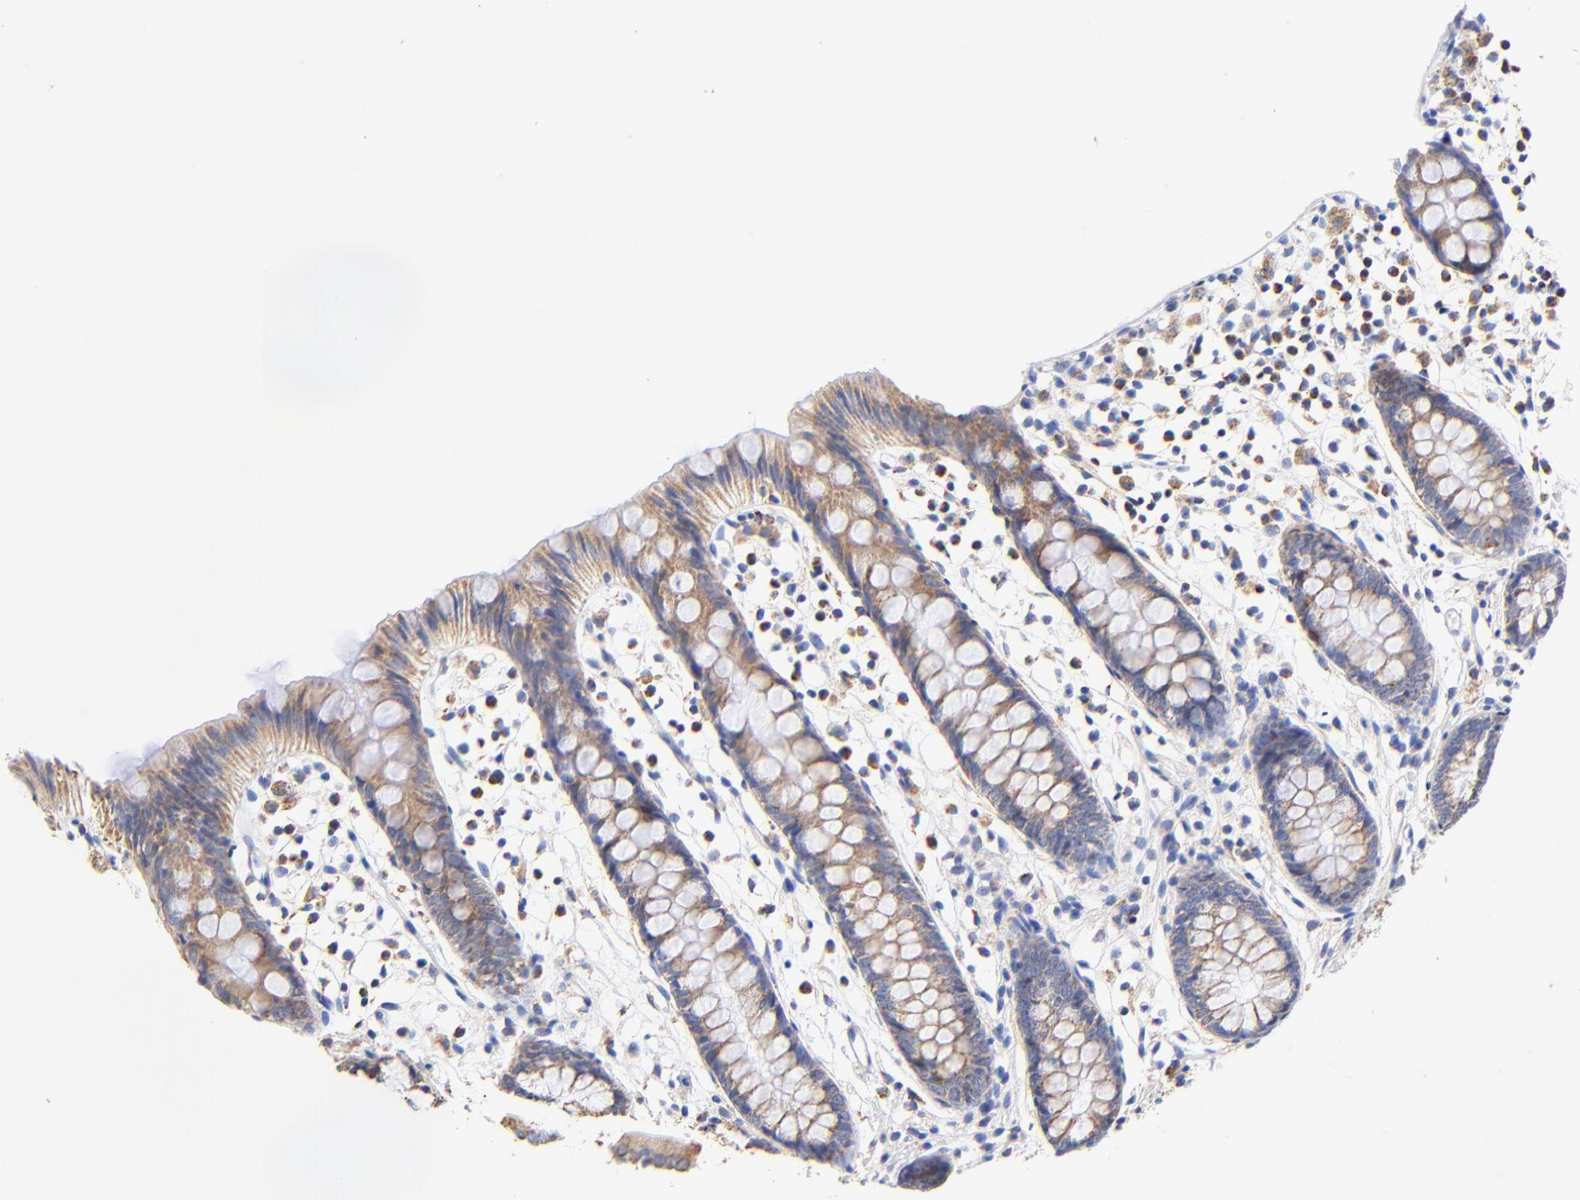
{"staining": {"intensity": "moderate", "quantity": ">75%", "location": "cytoplasmic/membranous"}, "tissue": "appendix", "cell_type": "Glandular cells", "image_type": "normal", "snomed": [{"axis": "morphology", "description": "Normal tissue, NOS"}, {"axis": "topography", "description": "Appendix"}], "caption": "Glandular cells exhibit medium levels of moderate cytoplasmic/membranous staining in approximately >75% of cells in normal human appendix.", "gene": "ATP5F1D", "patient": {"sex": "male", "age": 38}}